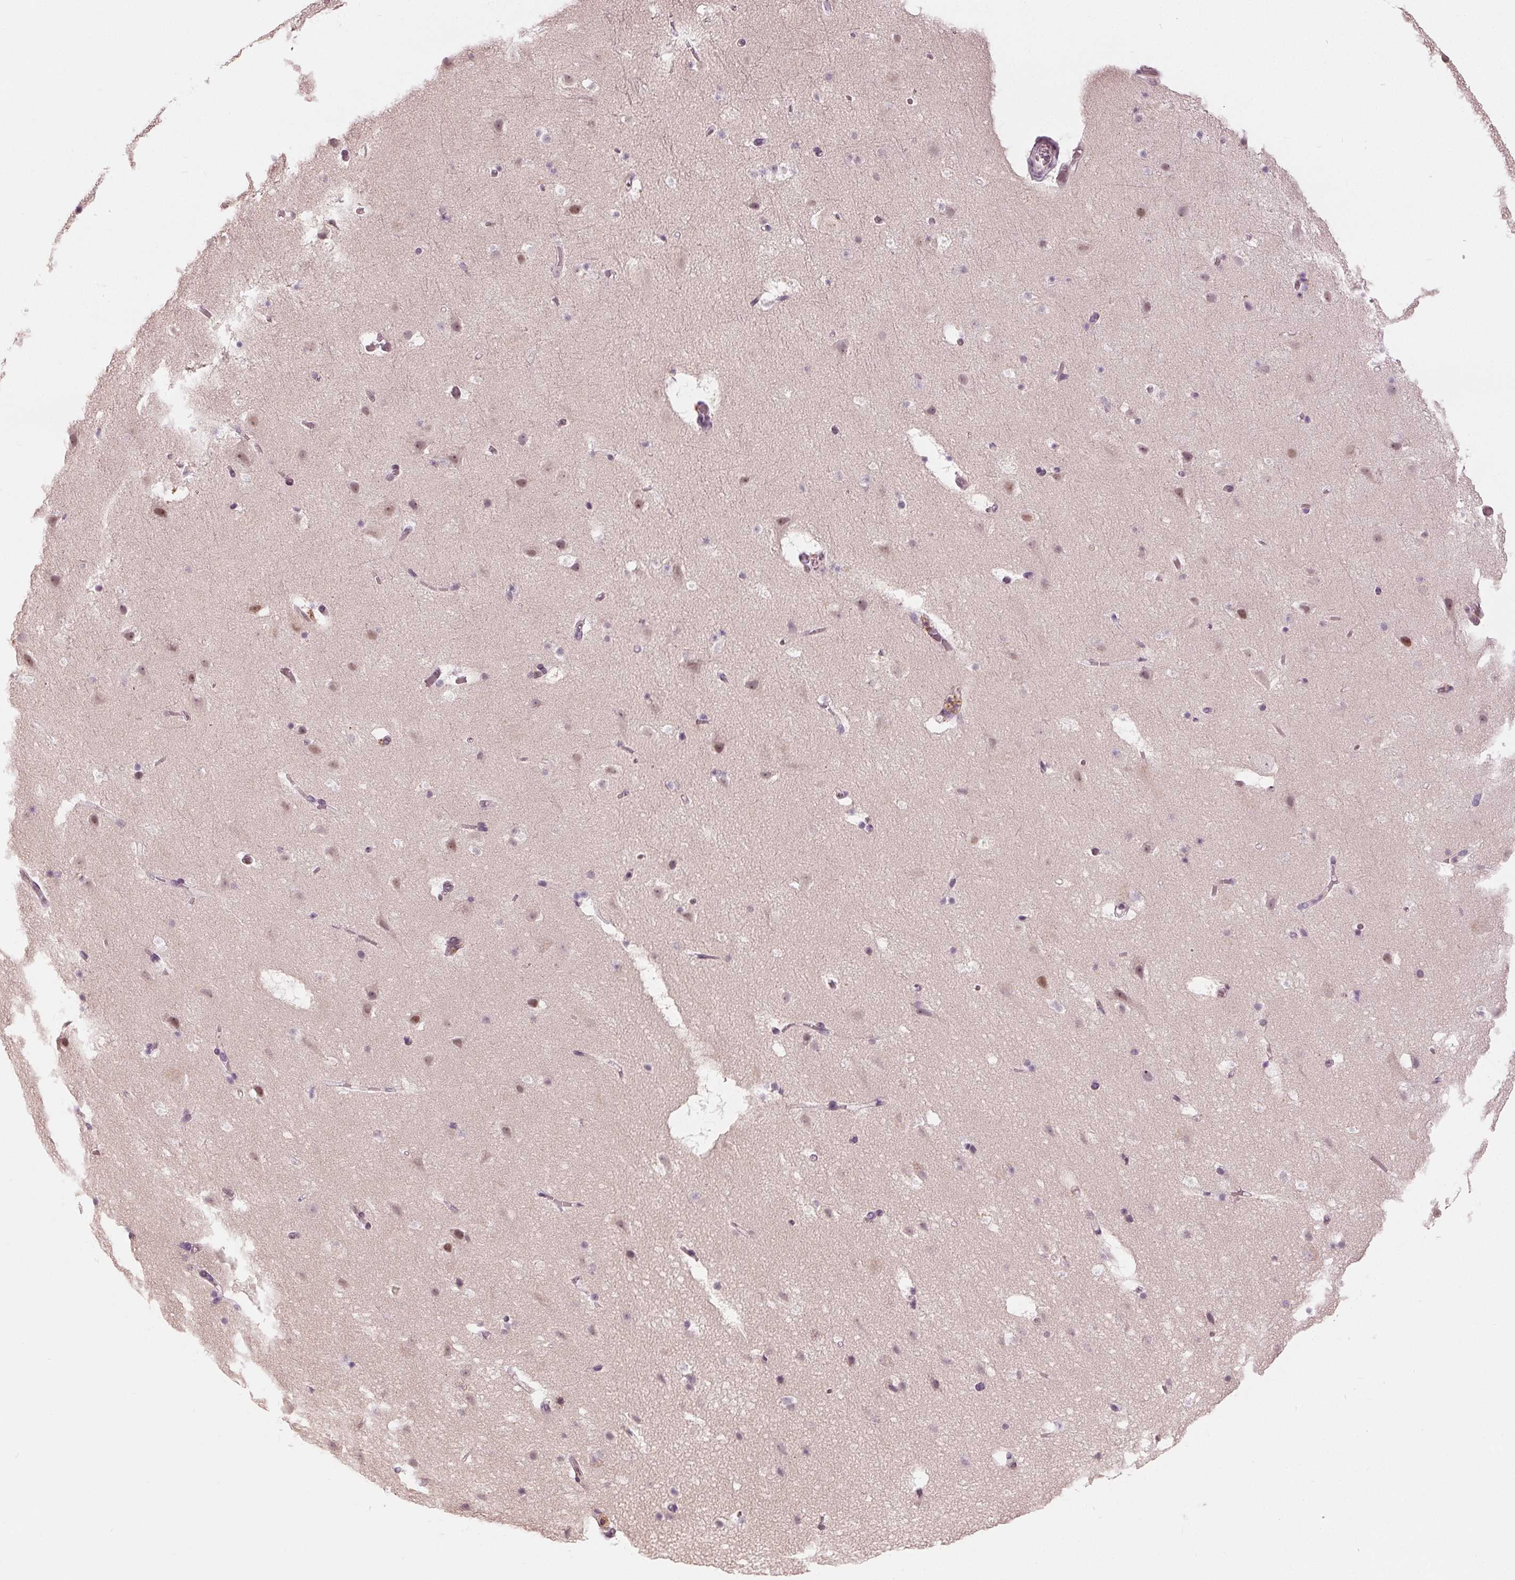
{"staining": {"intensity": "negative", "quantity": "none", "location": "none"}, "tissue": "cerebral cortex", "cell_type": "Endothelial cells", "image_type": "normal", "snomed": [{"axis": "morphology", "description": "Normal tissue, NOS"}, {"axis": "topography", "description": "Cerebral cortex"}], "caption": "Protein analysis of benign cerebral cortex reveals no significant staining in endothelial cells.", "gene": "ADPRHL1", "patient": {"sex": "female", "age": 42}}